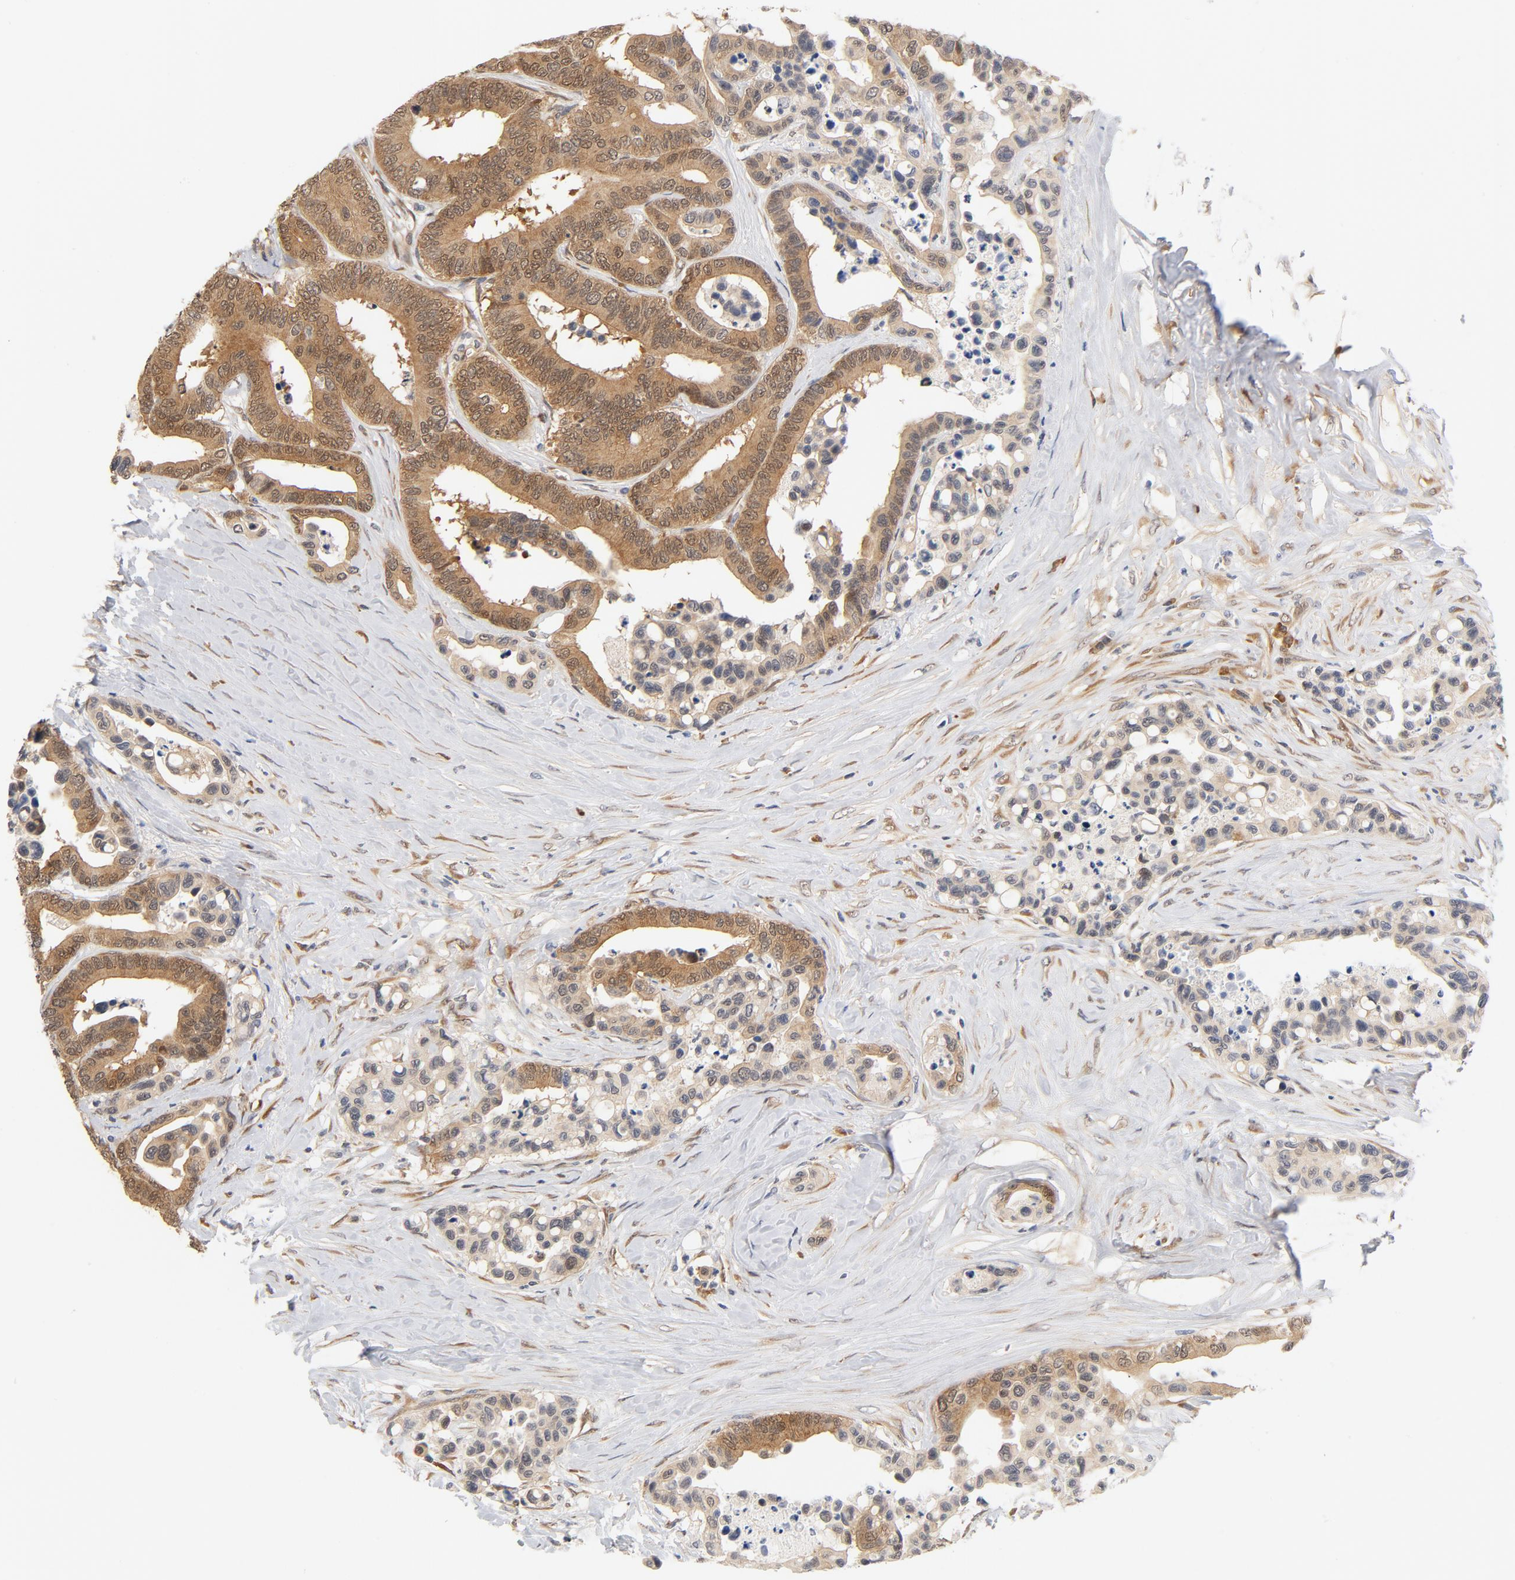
{"staining": {"intensity": "moderate", "quantity": ">75%", "location": "cytoplasmic/membranous,nuclear"}, "tissue": "colorectal cancer", "cell_type": "Tumor cells", "image_type": "cancer", "snomed": [{"axis": "morphology", "description": "Adenocarcinoma, NOS"}, {"axis": "topography", "description": "Colon"}], "caption": "Human colorectal adenocarcinoma stained for a protein (brown) displays moderate cytoplasmic/membranous and nuclear positive positivity in about >75% of tumor cells.", "gene": "EIF4E", "patient": {"sex": "male", "age": 82}}